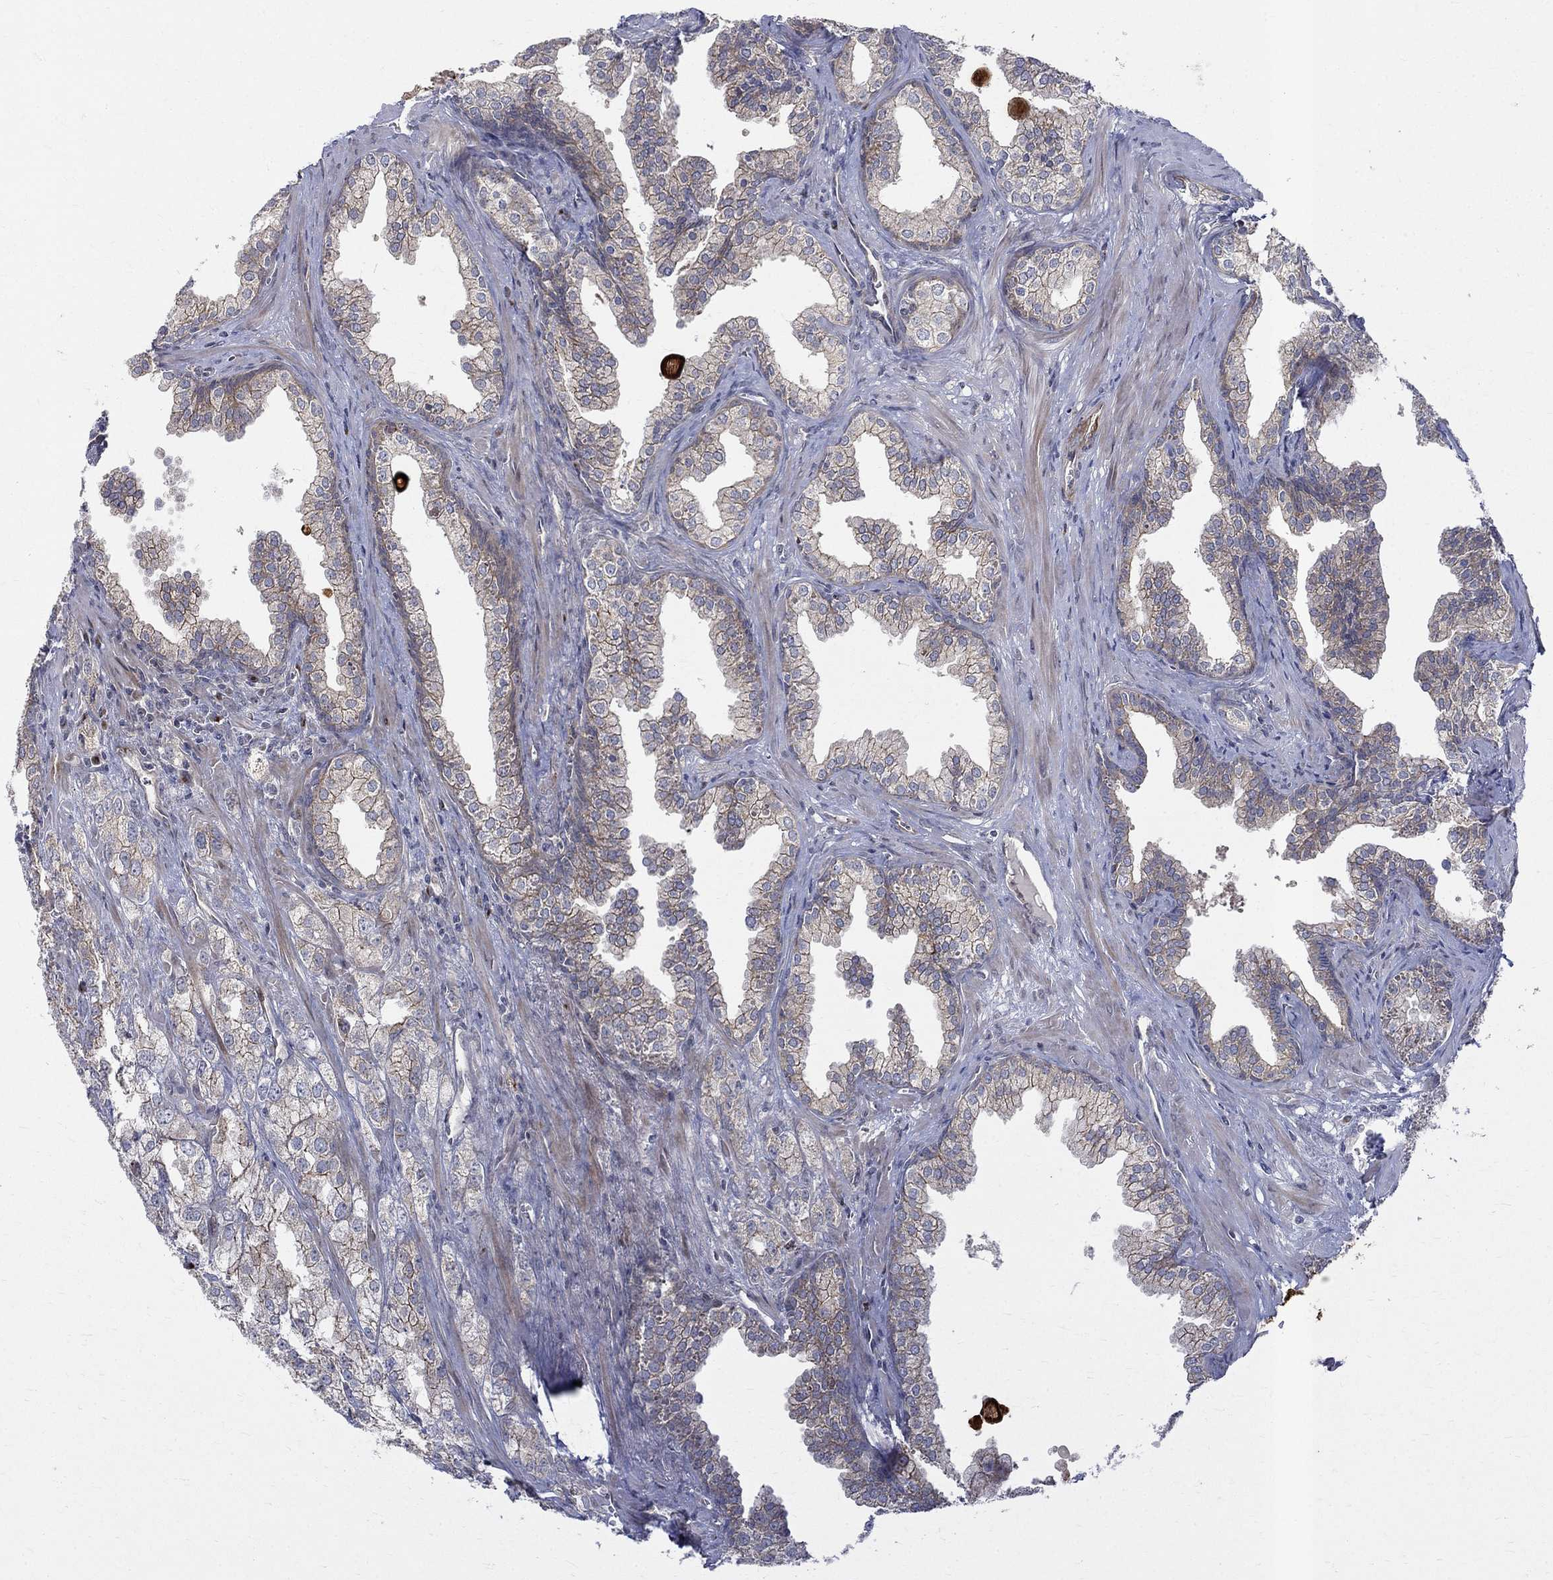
{"staining": {"intensity": "moderate", "quantity": "25%-75%", "location": "cytoplasmic/membranous"}, "tissue": "prostate cancer", "cell_type": "Tumor cells", "image_type": "cancer", "snomed": [{"axis": "morphology", "description": "Adenocarcinoma, NOS"}, {"axis": "topography", "description": "Prostate"}], "caption": "The image displays immunohistochemical staining of adenocarcinoma (prostate). There is moderate cytoplasmic/membranous positivity is identified in about 25%-75% of tumor cells.", "gene": "WDR19", "patient": {"sex": "male", "age": 70}}